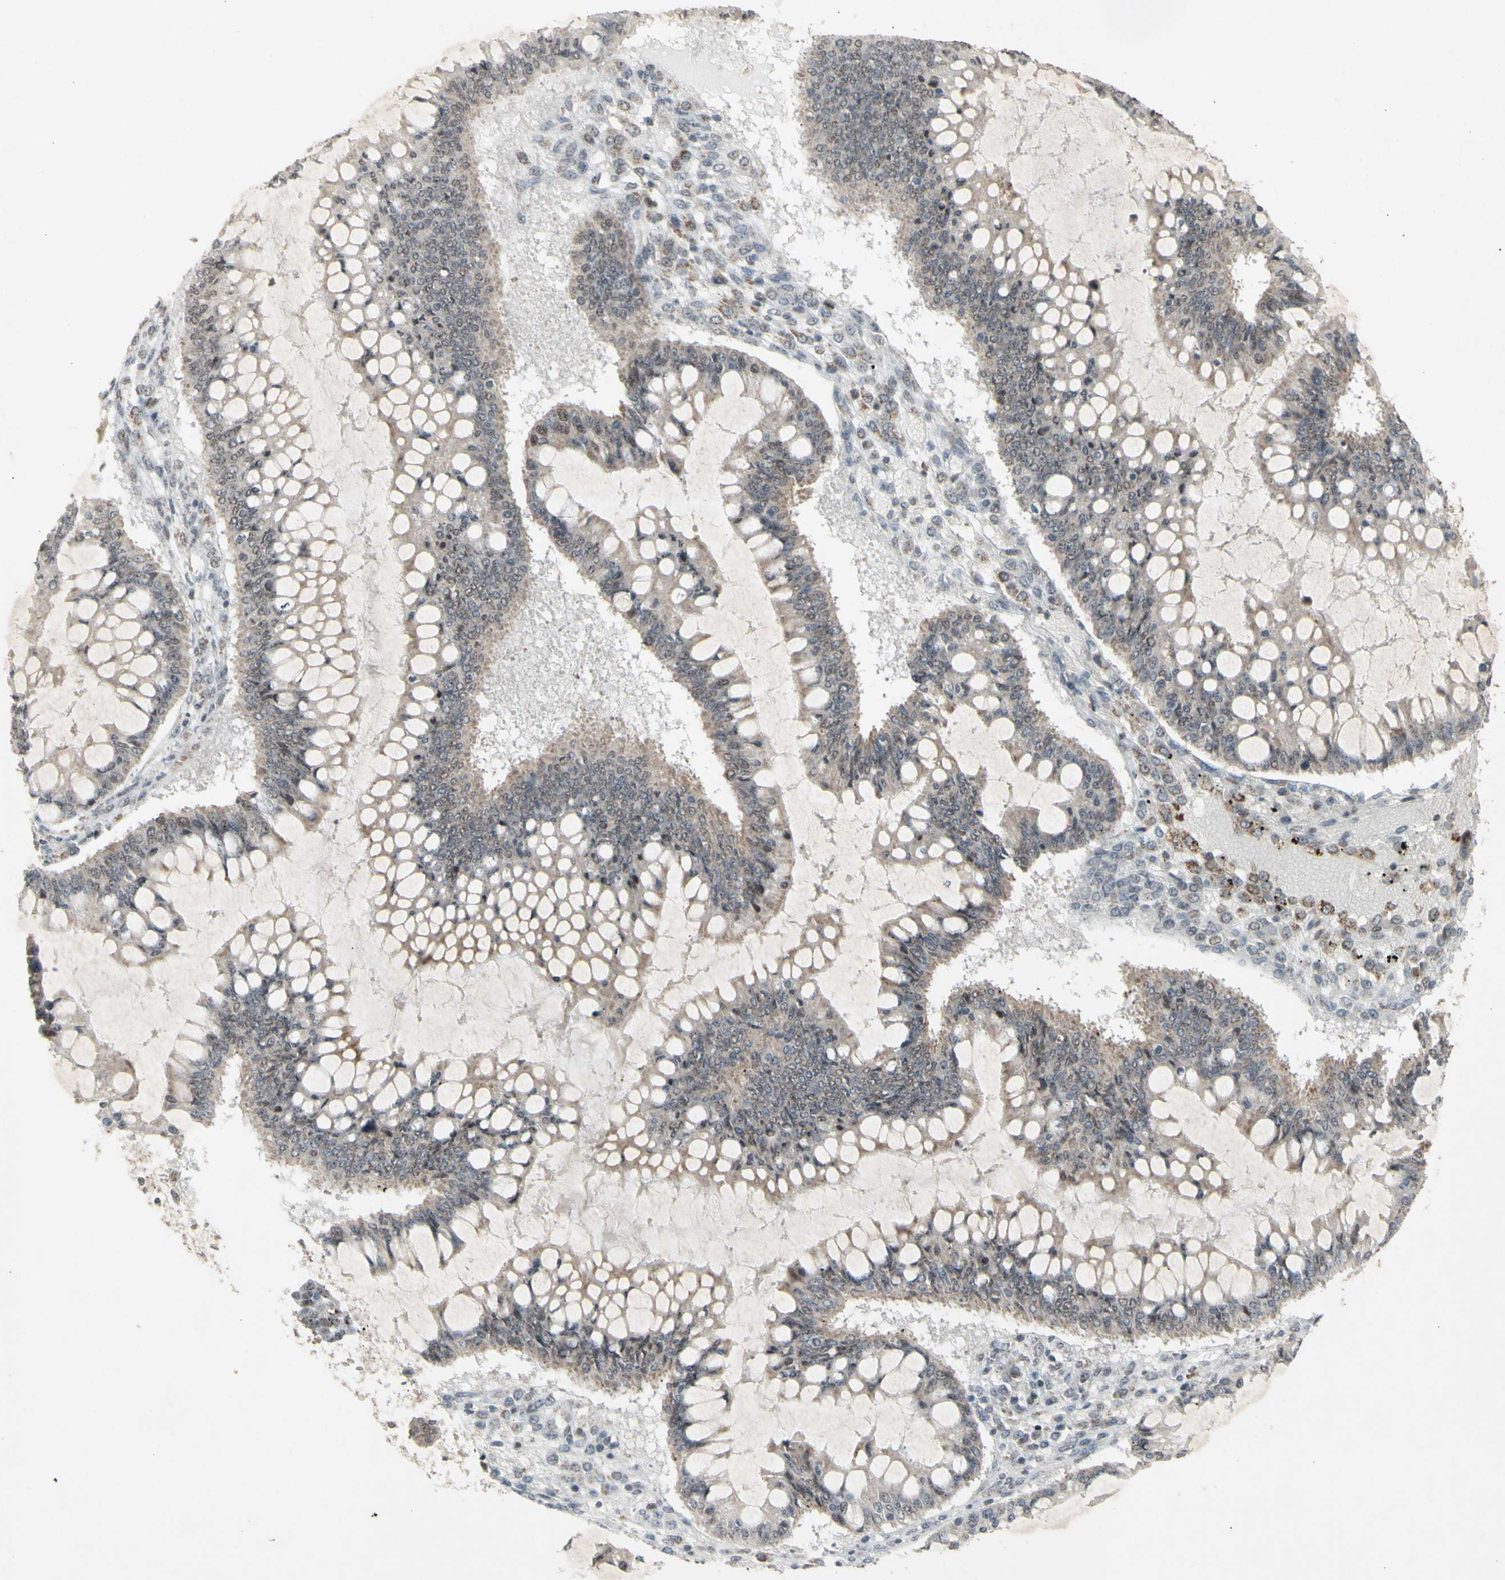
{"staining": {"intensity": "weak", "quantity": ">75%", "location": "cytoplasmic/membranous"}, "tissue": "ovarian cancer", "cell_type": "Tumor cells", "image_type": "cancer", "snomed": [{"axis": "morphology", "description": "Cystadenocarcinoma, mucinous, NOS"}, {"axis": "topography", "description": "Ovary"}], "caption": "A histopathology image of ovarian cancer stained for a protein demonstrates weak cytoplasmic/membranous brown staining in tumor cells. The staining is performed using DAB (3,3'-diaminobenzidine) brown chromogen to label protein expression. The nuclei are counter-stained blue using hematoxylin.", "gene": "CENPB", "patient": {"sex": "female", "age": 73}}